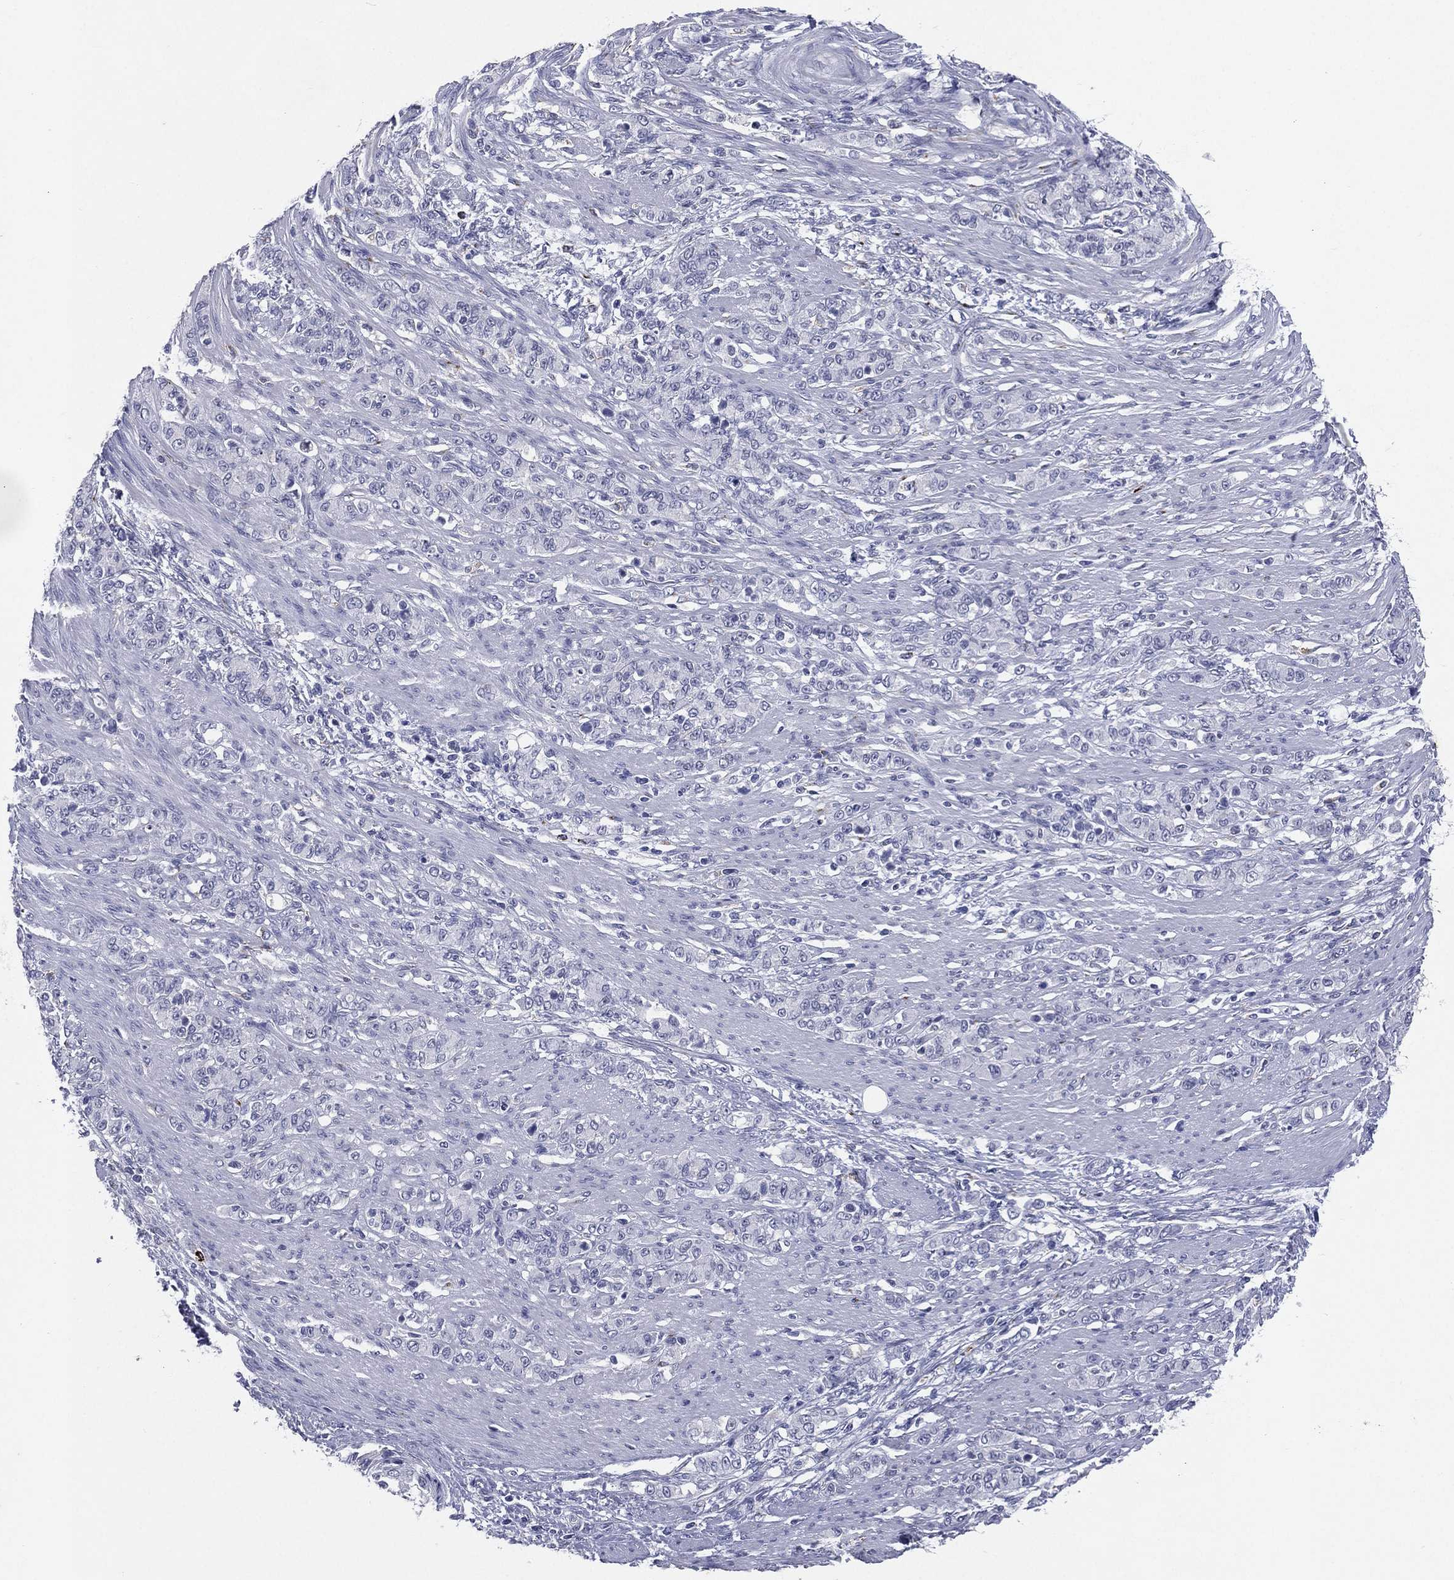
{"staining": {"intensity": "negative", "quantity": "none", "location": "none"}, "tissue": "stomach cancer", "cell_type": "Tumor cells", "image_type": "cancer", "snomed": [{"axis": "morphology", "description": "Normal tissue, NOS"}, {"axis": "morphology", "description": "Adenocarcinoma, NOS"}, {"axis": "topography", "description": "Stomach"}], "caption": "An immunohistochemistry (IHC) image of stomach cancer (adenocarcinoma) is shown. There is no staining in tumor cells of stomach cancer (adenocarcinoma). (DAB (3,3'-diaminobenzidine) immunohistochemistry, high magnification).", "gene": "HLA-DOA", "patient": {"sex": "female", "age": 79}}